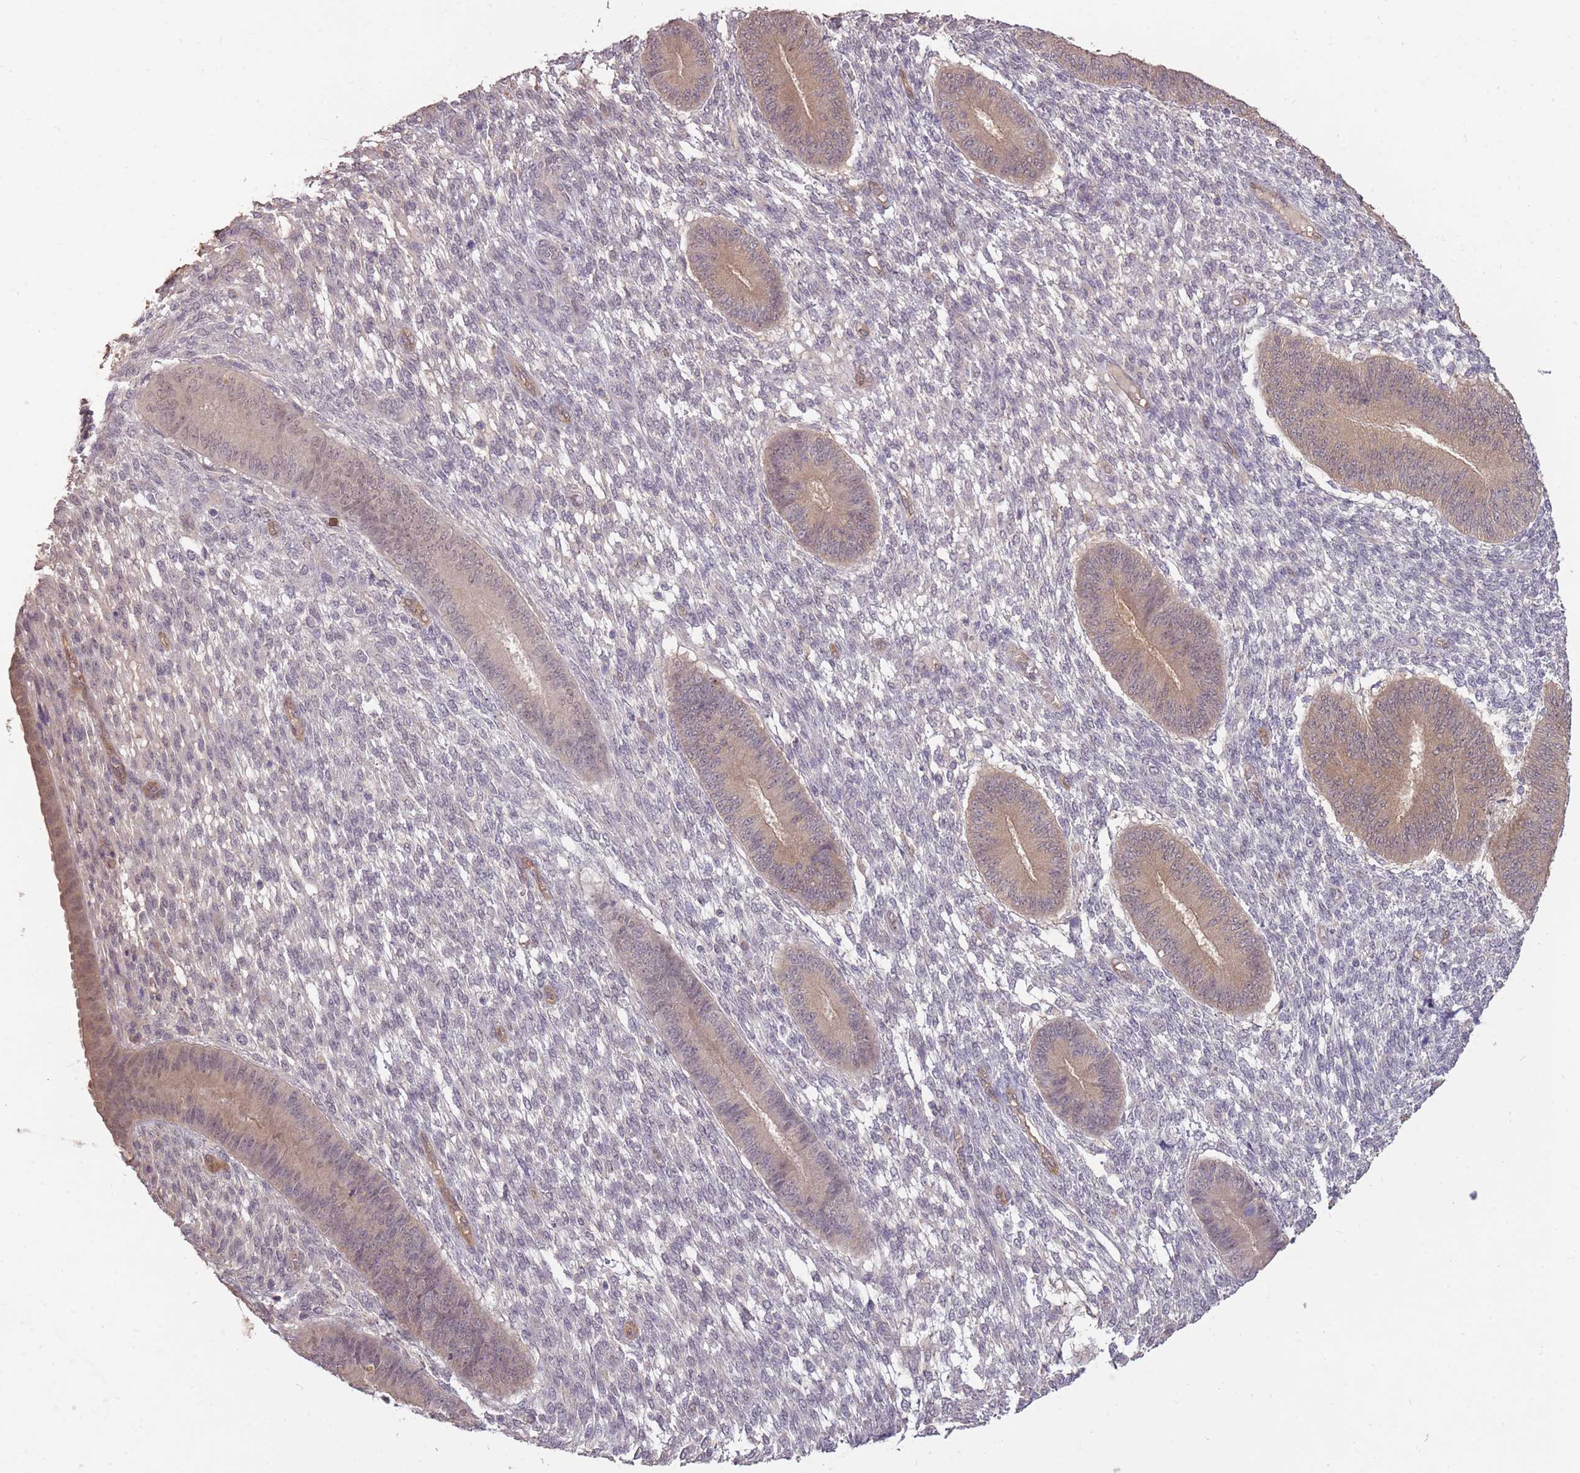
{"staining": {"intensity": "negative", "quantity": "none", "location": "none"}, "tissue": "endometrium", "cell_type": "Cells in endometrial stroma", "image_type": "normal", "snomed": [{"axis": "morphology", "description": "Normal tissue, NOS"}, {"axis": "topography", "description": "Endometrium"}], "caption": "Endometrium stained for a protein using immunohistochemistry demonstrates no staining cells in endometrial stroma.", "gene": "LRATD2", "patient": {"sex": "female", "age": 49}}